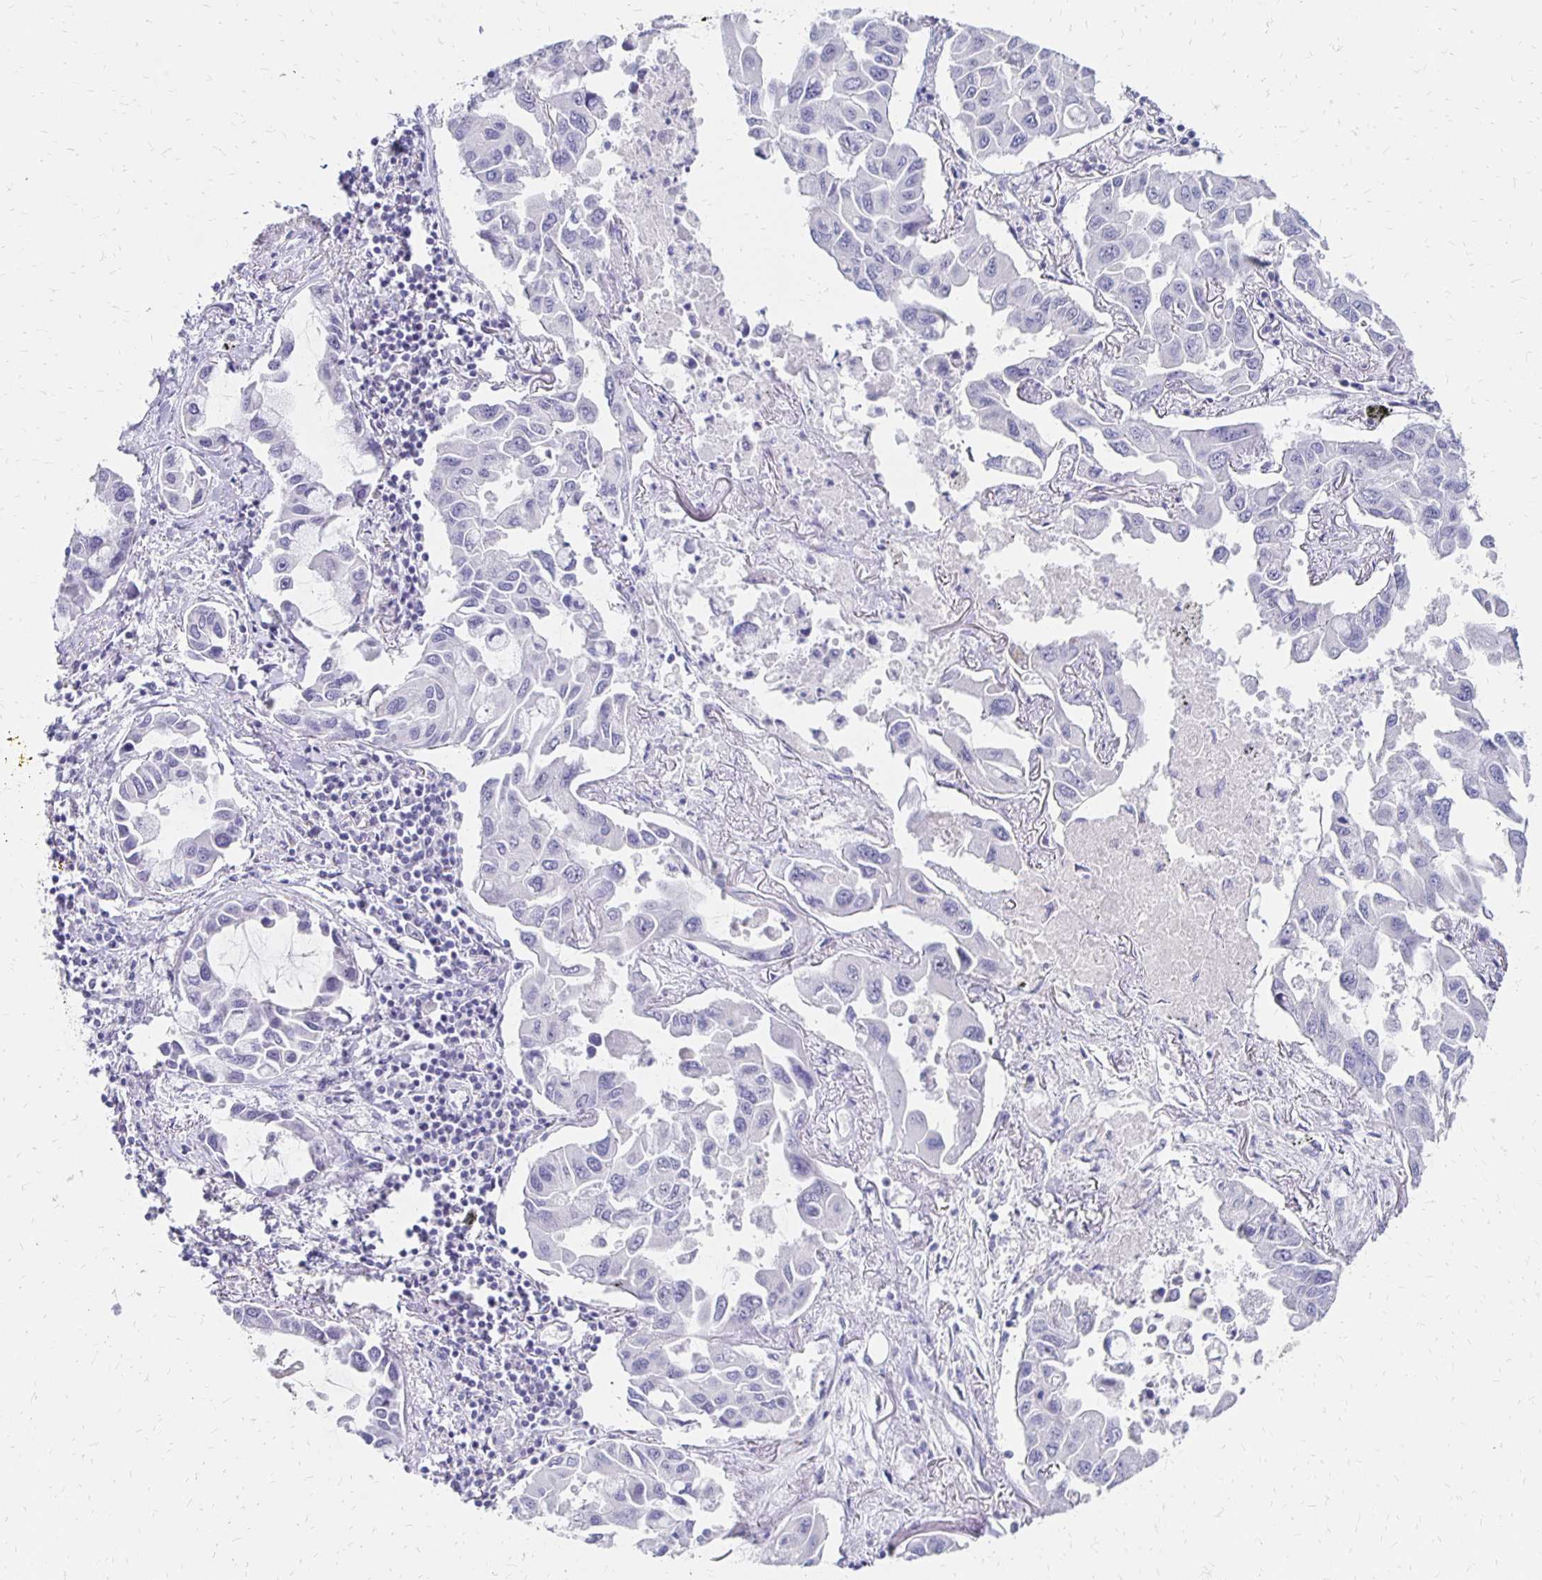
{"staining": {"intensity": "negative", "quantity": "none", "location": "none"}, "tissue": "lung cancer", "cell_type": "Tumor cells", "image_type": "cancer", "snomed": [{"axis": "morphology", "description": "Adenocarcinoma, NOS"}, {"axis": "topography", "description": "Lung"}], "caption": "A histopathology image of human lung cancer is negative for staining in tumor cells. (DAB (3,3'-diaminobenzidine) IHC, high magnification).", "gene": "SYT2", "patient": {"sex": "male", "age": 64}}